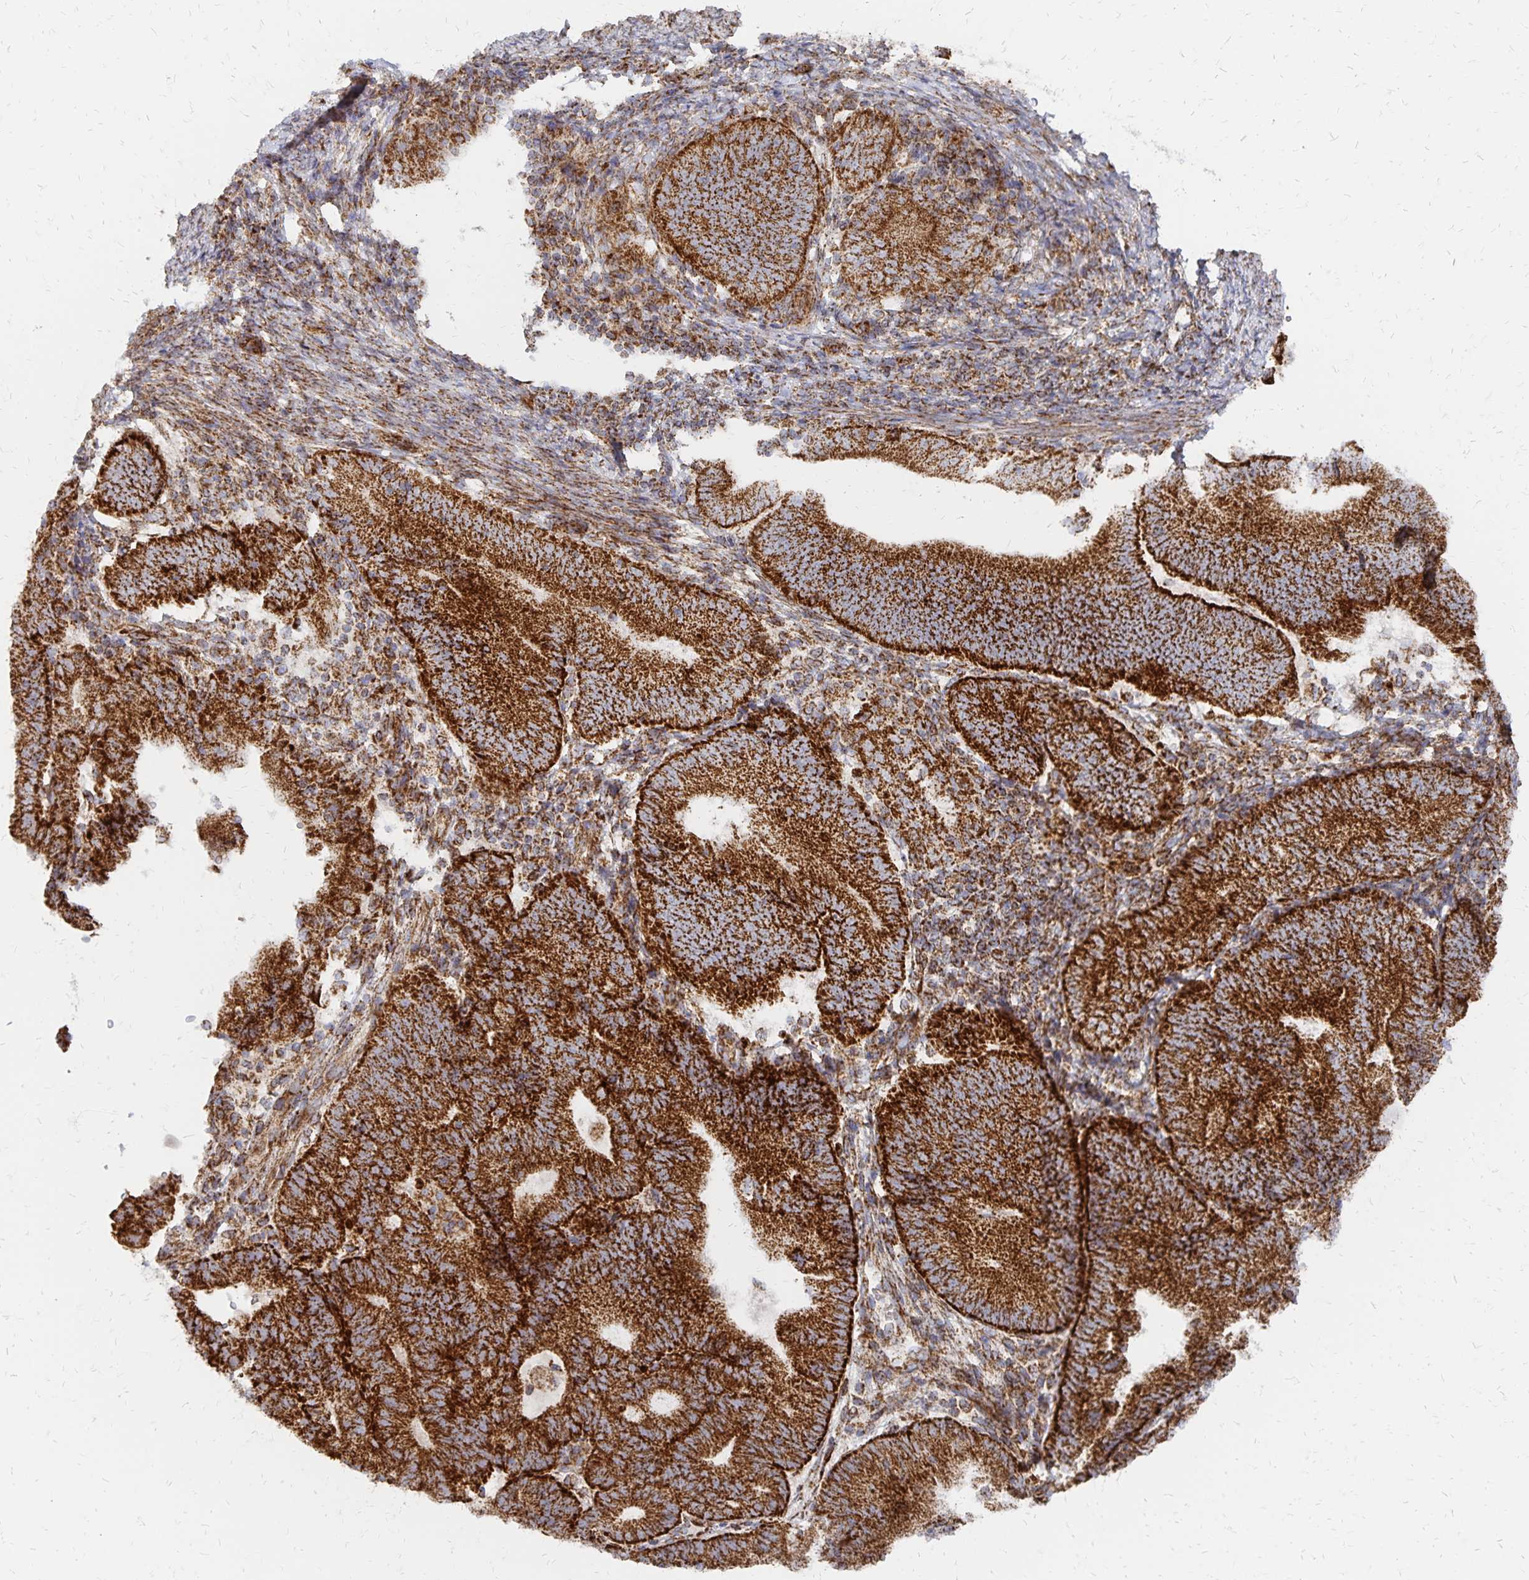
{"staining": {"intensity": "strong", "quantity": ">75%", "location": "cytoplasmic/membranous"}, "tissue": "endometrial cancer", "cell_type": "Tumor cells", "image_type": "cancer", "snomed": [{"axis": "morphology", "description": "Adenocarcinoma, NOS"}, {"axis": "topography", "description": "Endometrium"}], "caption": "Endometrial cancer (adenocarcinoma) tissue exhibits strong cytoplasmic/membranous expression in about >75% of tumor cells, visualized by immunohistochemistry.", "gene": "STOML2", "patient": {"sex": "female", "age": 70}}